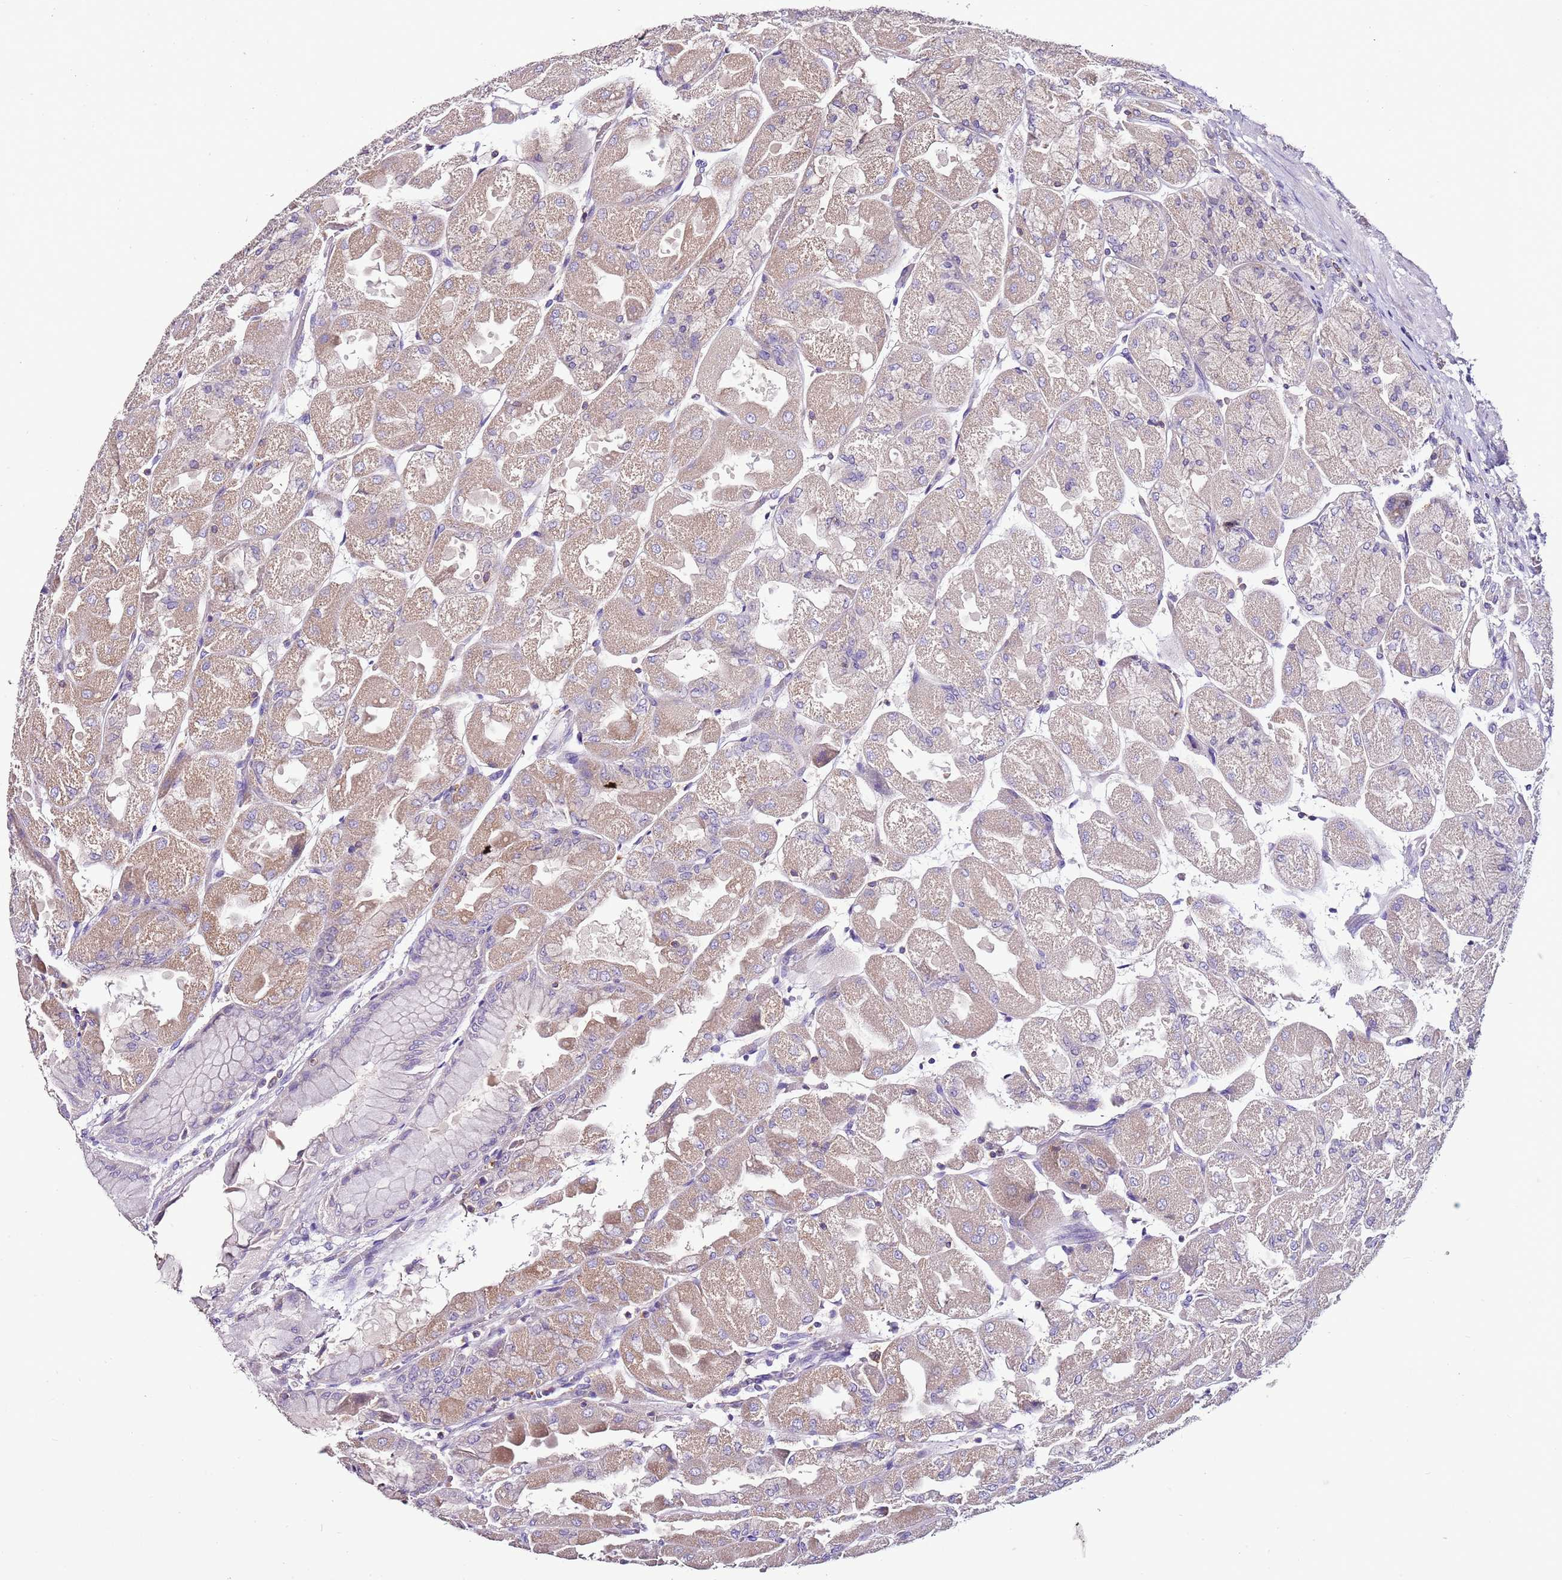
{"staining": {"intensity": "moderate", "quantity": "25%-75%", "location": "cytoplasmic/membranous"}, "tissue": "stomach", "cell_type": "Glandular cells", "image_type": "normal", "snomed": [{"axis": "morphology", "description": "Normal tissue, NOS"}, {"axis": "topography", "description": "Stomach"}], "caption": "IHC image of unremarkable stomach: human stomach stained using IHC displays medium levels of moderate protein expression localized specifically in the cytoplasmic/membranous of glandular cells, appearing as a cytoplasmic/membranous brown color.", "gene": "IGIP", "patient": {"sex": "female", "age": 61}}